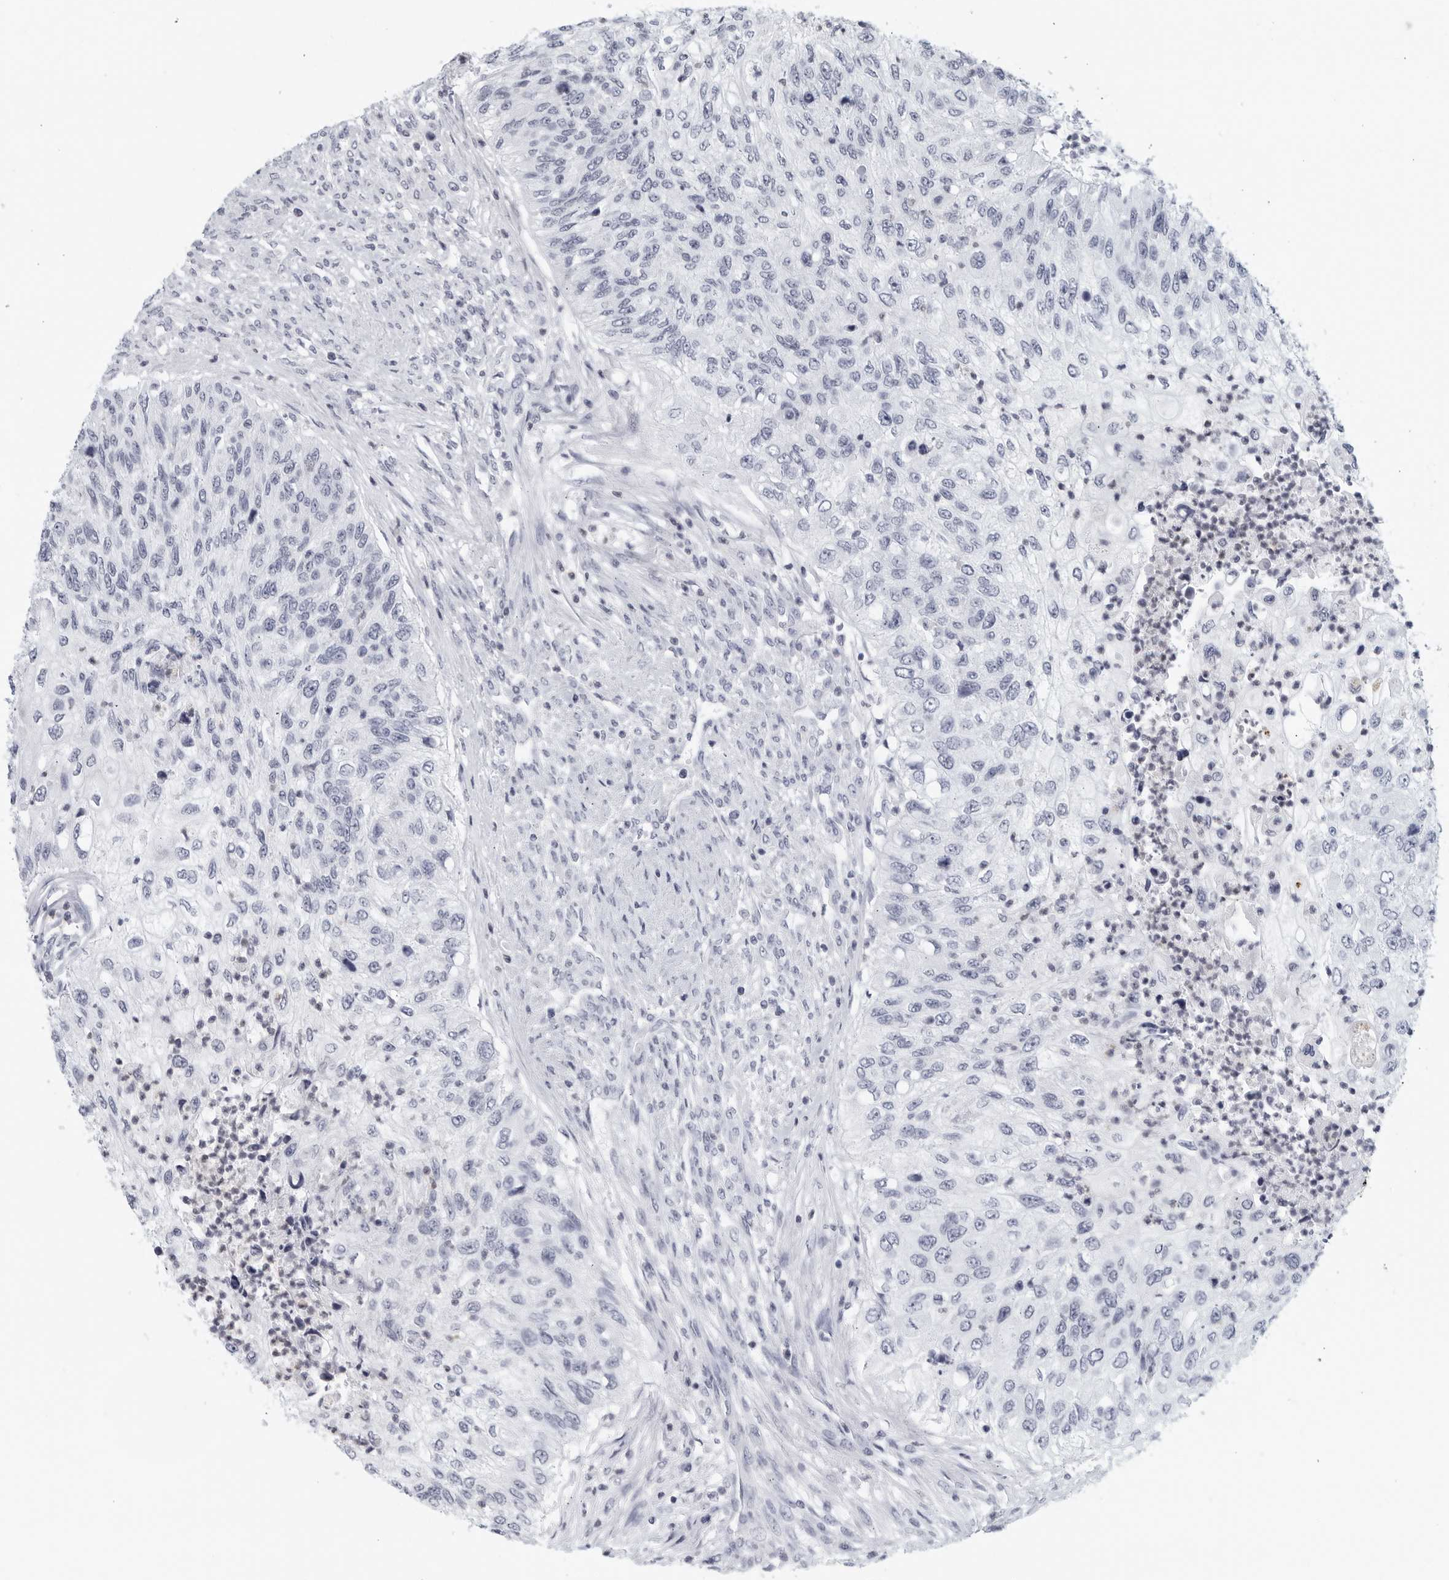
{"staining": {"intensity": "negative", "quantity": "none", "location": "none"}, "tissue": "urothelial cancer", "cell_type": "Tumor cells", "image_type": "cancer", "snomed": [{"axis": "morphology", "description": "Urothelial carcinoma, High grade"}, {"axis": "topography", "description": "Urinary bladder"}], "caption": "A histopathology image of urothelial cancer stained for a protein displays no brown staining in tumor cells.", "gene": "KLK7", "patient": {"sex": "female", "age": 60}}